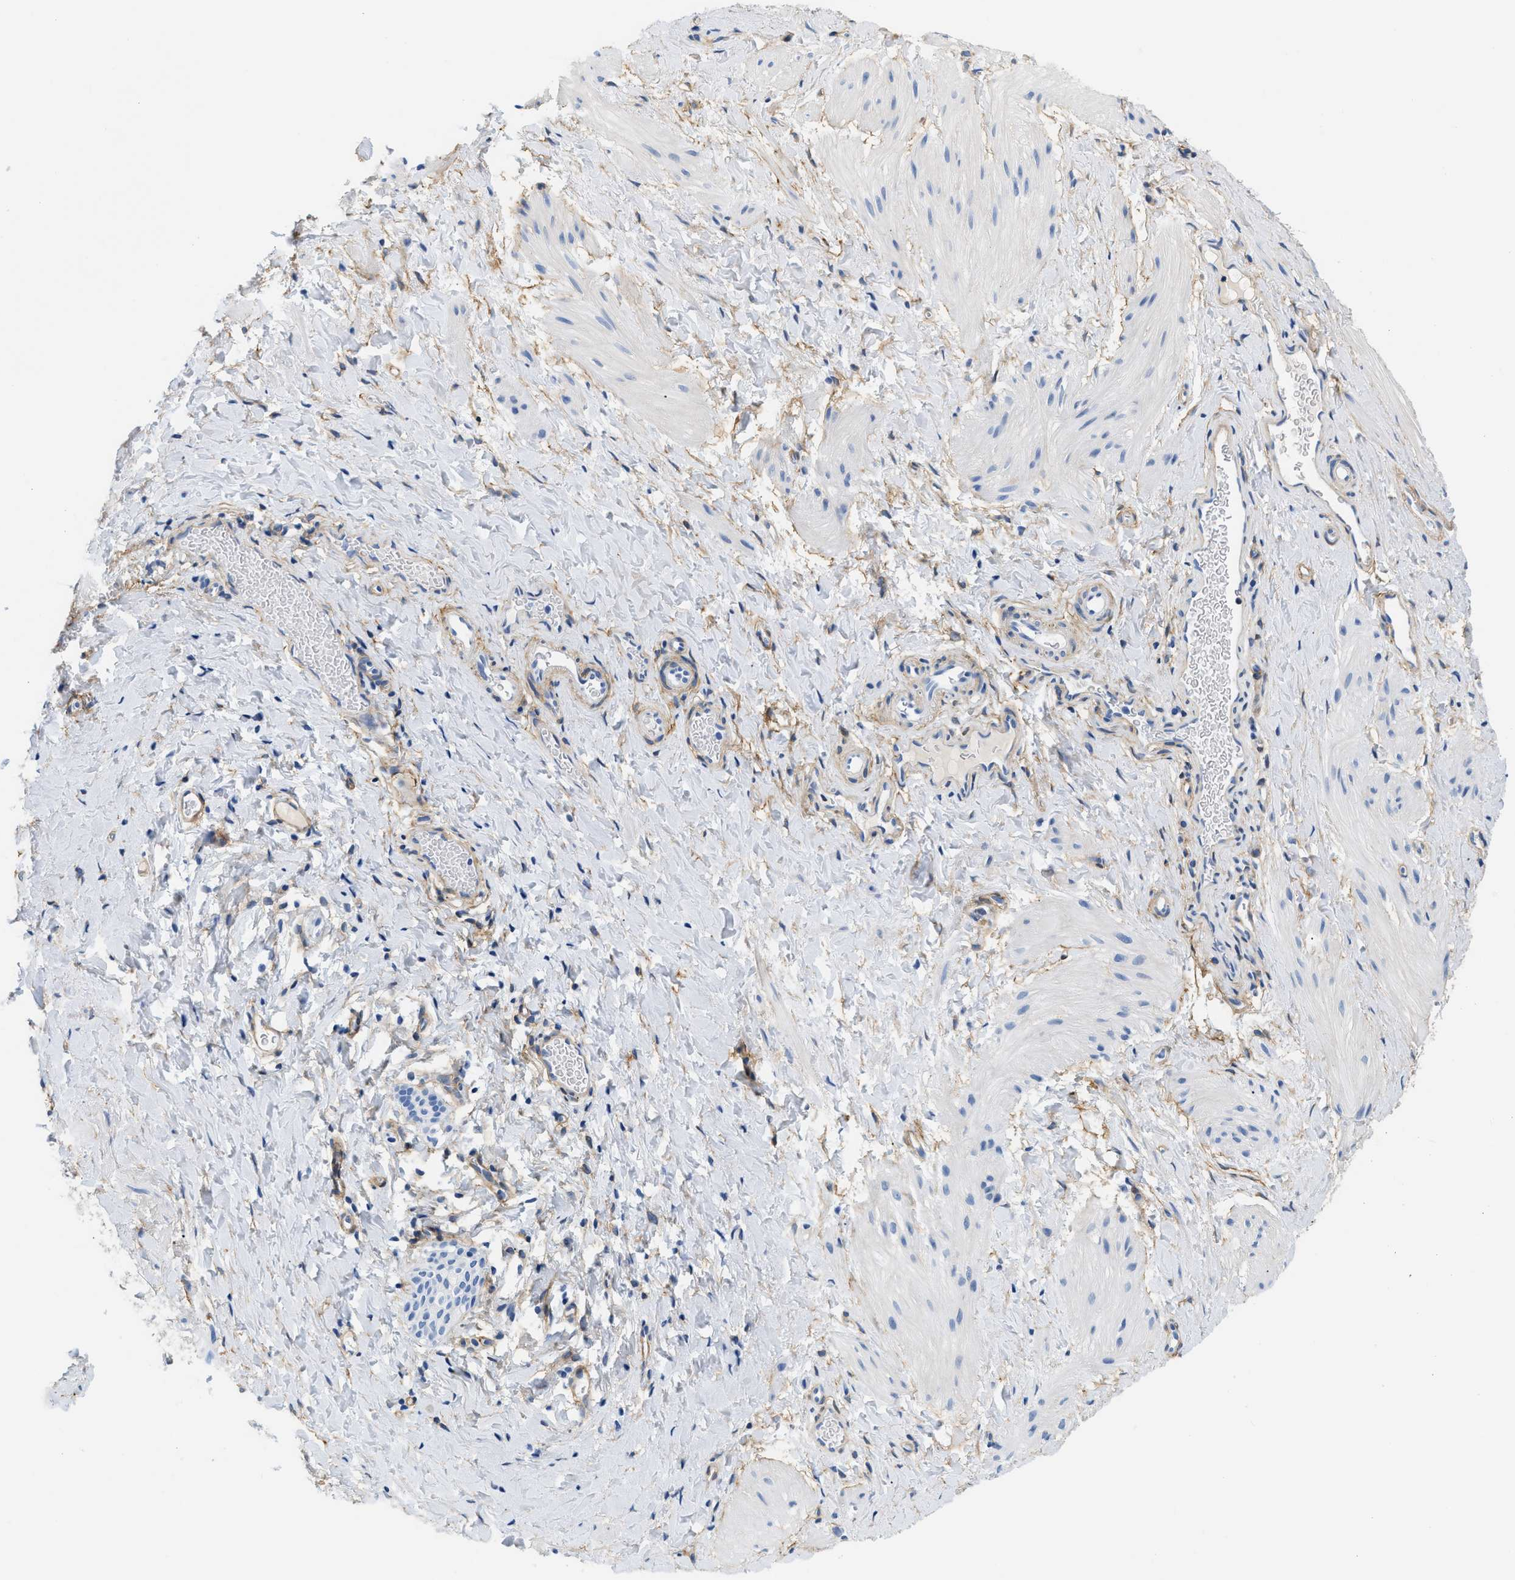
{"staining": {"intensity": "negative", "quantity": "none", "location": "none"}, "tissue": "smooth muscle", "cell_type": "Smooth muscle cells", "image_type": "normal", "snomed": [{"axis": "morphology", "description": "Normal tissue, NOS"}, {"axis": "topography", "description": "Smooth muscle"}], "caption": "DAB (3,3'-diaminobenzidine) immunohistochemical staining of unremarkable smooth muscle shows no significant positivity in smooth muscle cells.", "gene": "PDGFRB", "patient": {"sex": "male", "age": 16}}